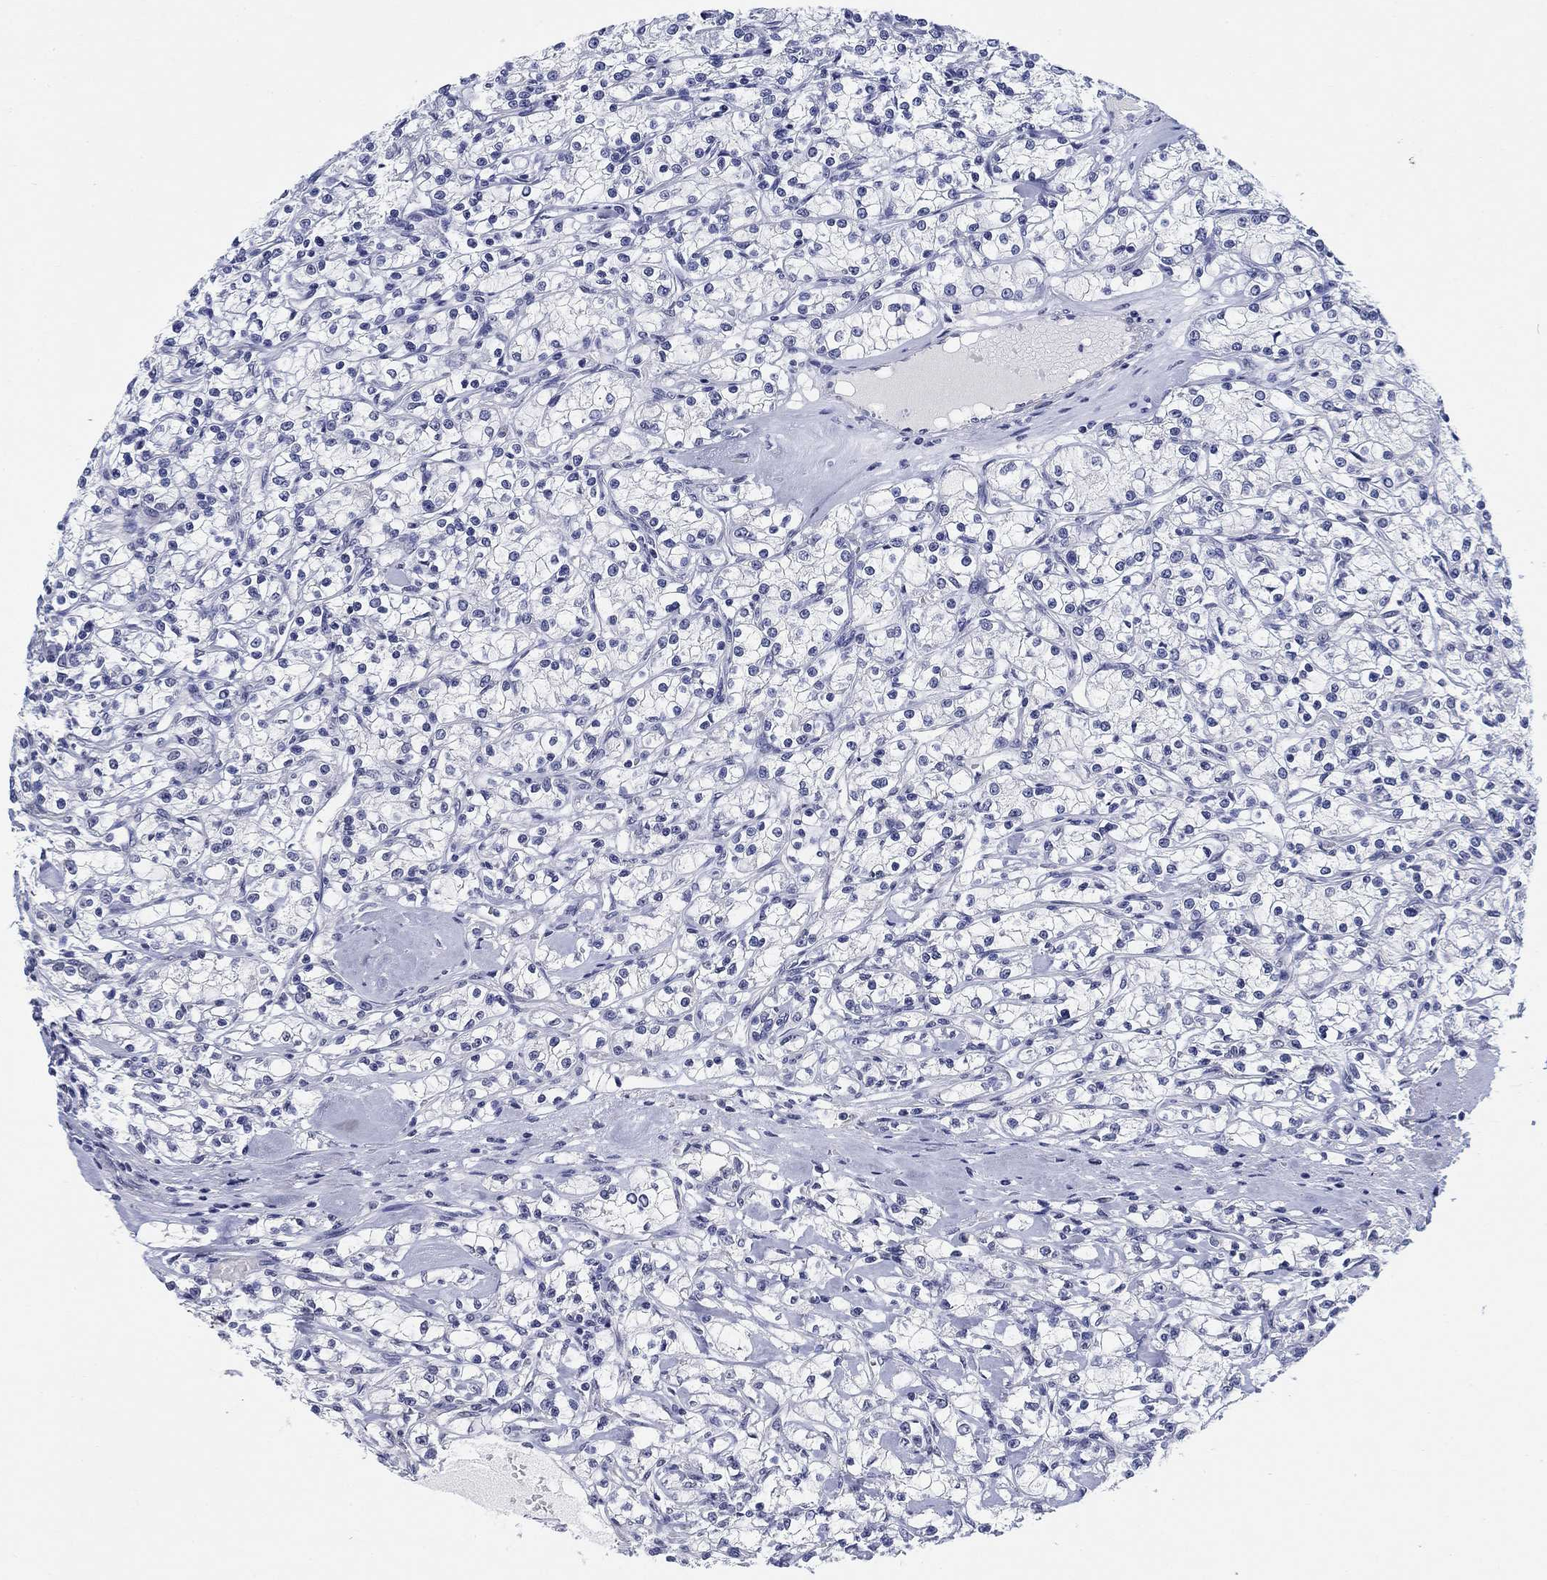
{"staining": {"intensity": "negative", "quantity": "none", "location": "none"}, "tissue": "renal cancer", "cell_type": "Tumor cells", "image_type": "cancer", "snomed": [{"axis": "morphology", "description": "Adenocarcinoma, NOS"}, {"axis": "topography", "description": "Kidney"}], "caption": "Tumor cells are negative for brown protein staining in renal cancer (adenocarcinoma). (DAB (3,3'-diaminobenzidine) immunohistochemistry (IHC) visualized using brightfield microscopy, high magnification).", "gene": "OTUB2", "patient": {"sex": "female", "age": 59}}